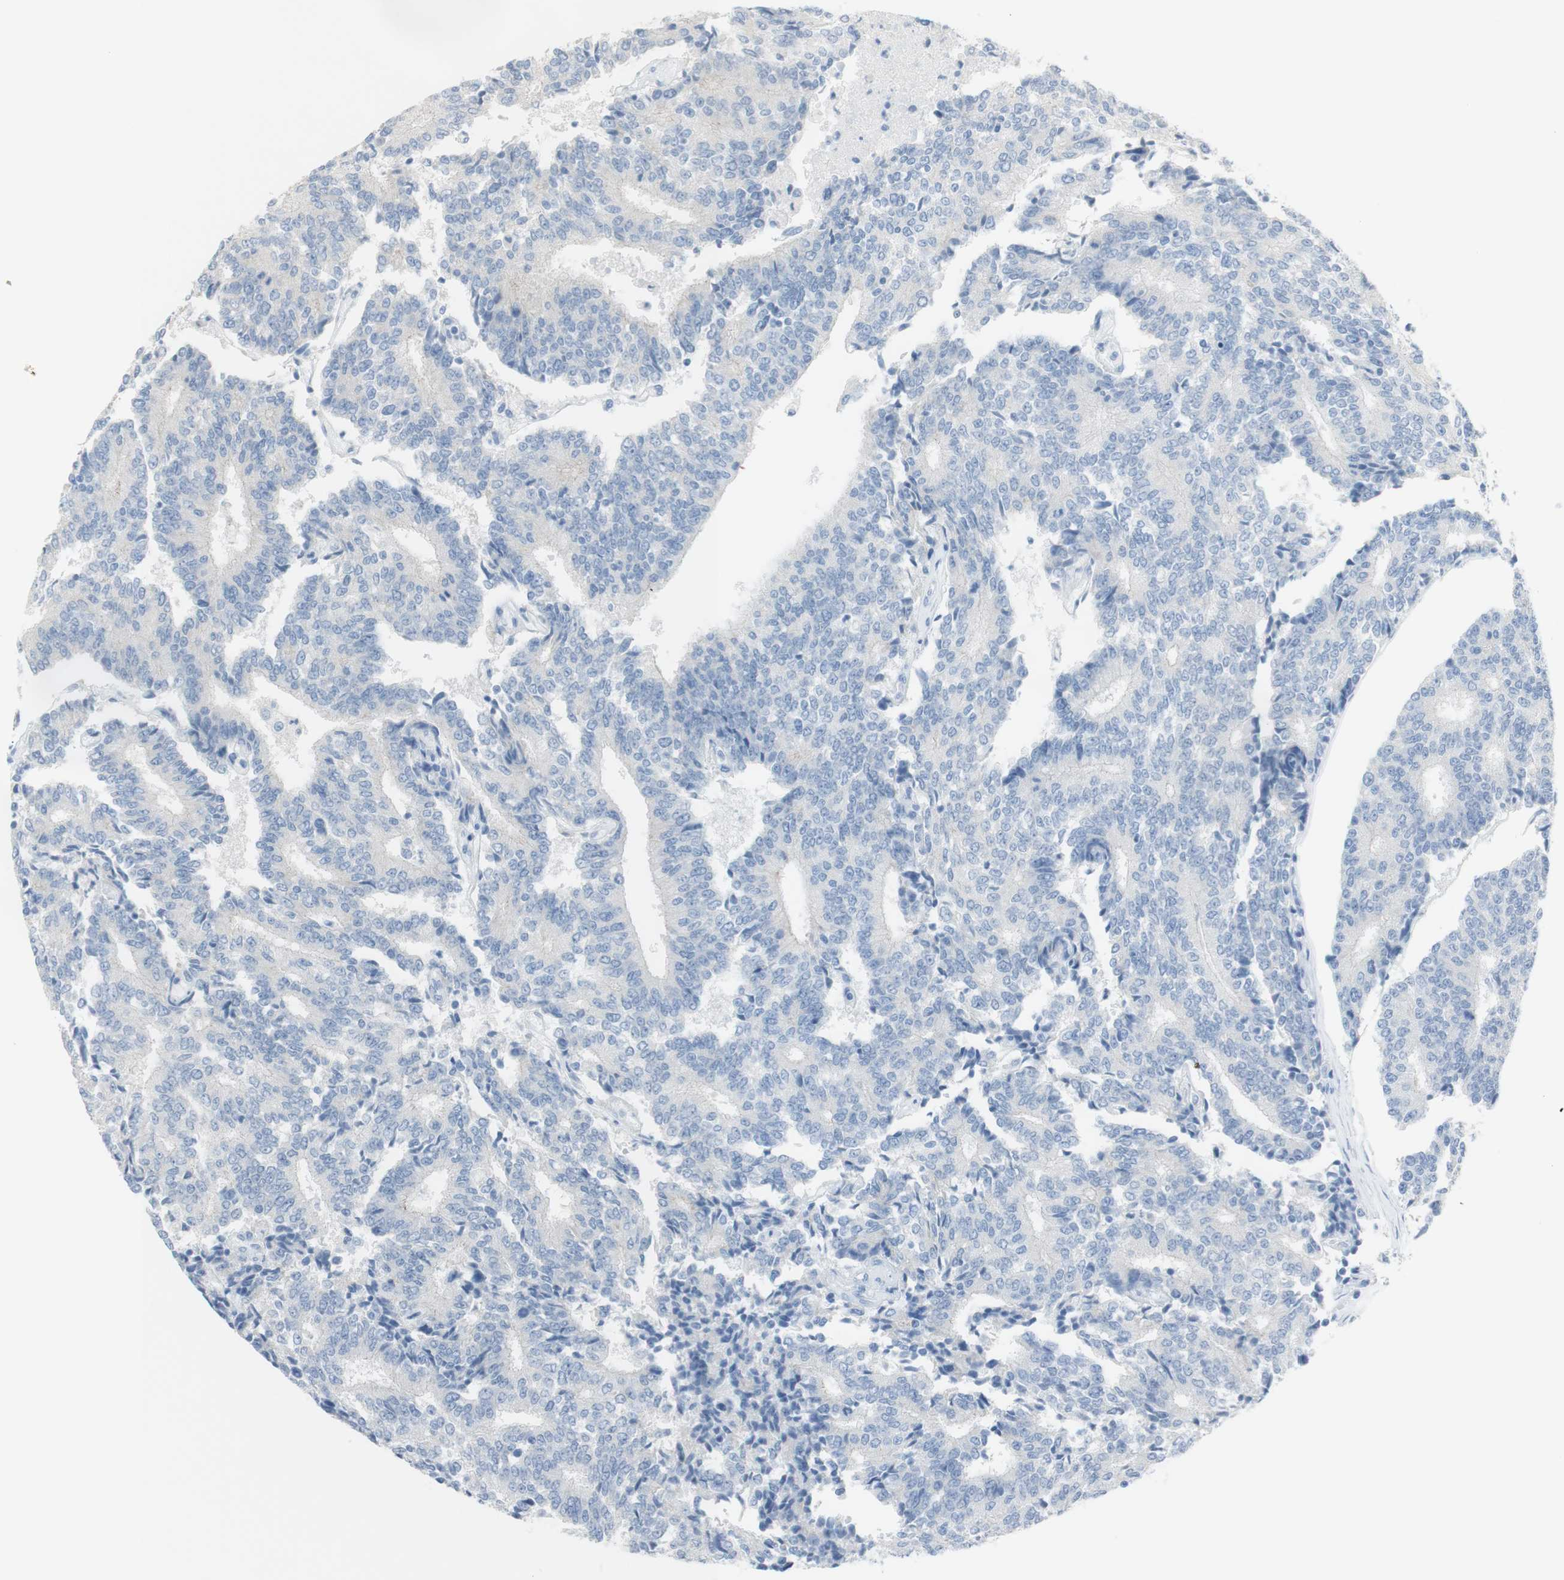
{"staining": {"intensity": "negative", "quantity": "none", "location": "none"}, "tissue": "prostate cancer", "cell_type": "Tumor cells", "image_type": "cancer", "snomed": [{"axis": "morphology", "description": "Normal tissue, NOS"}, {"axis": "morphology", "description": "Adenocarcinoma, High grade"}, {"axis": "topography", "description": "Prostate"}, {"axis": "topography", "description": "Seminal veicle"}], "caption": "The micrograph shows no staining of tumor cells in prostate adenocarcinoma (high-grade).", "gene": "ART3", "patient": {"sex": "male", "age": 55}}